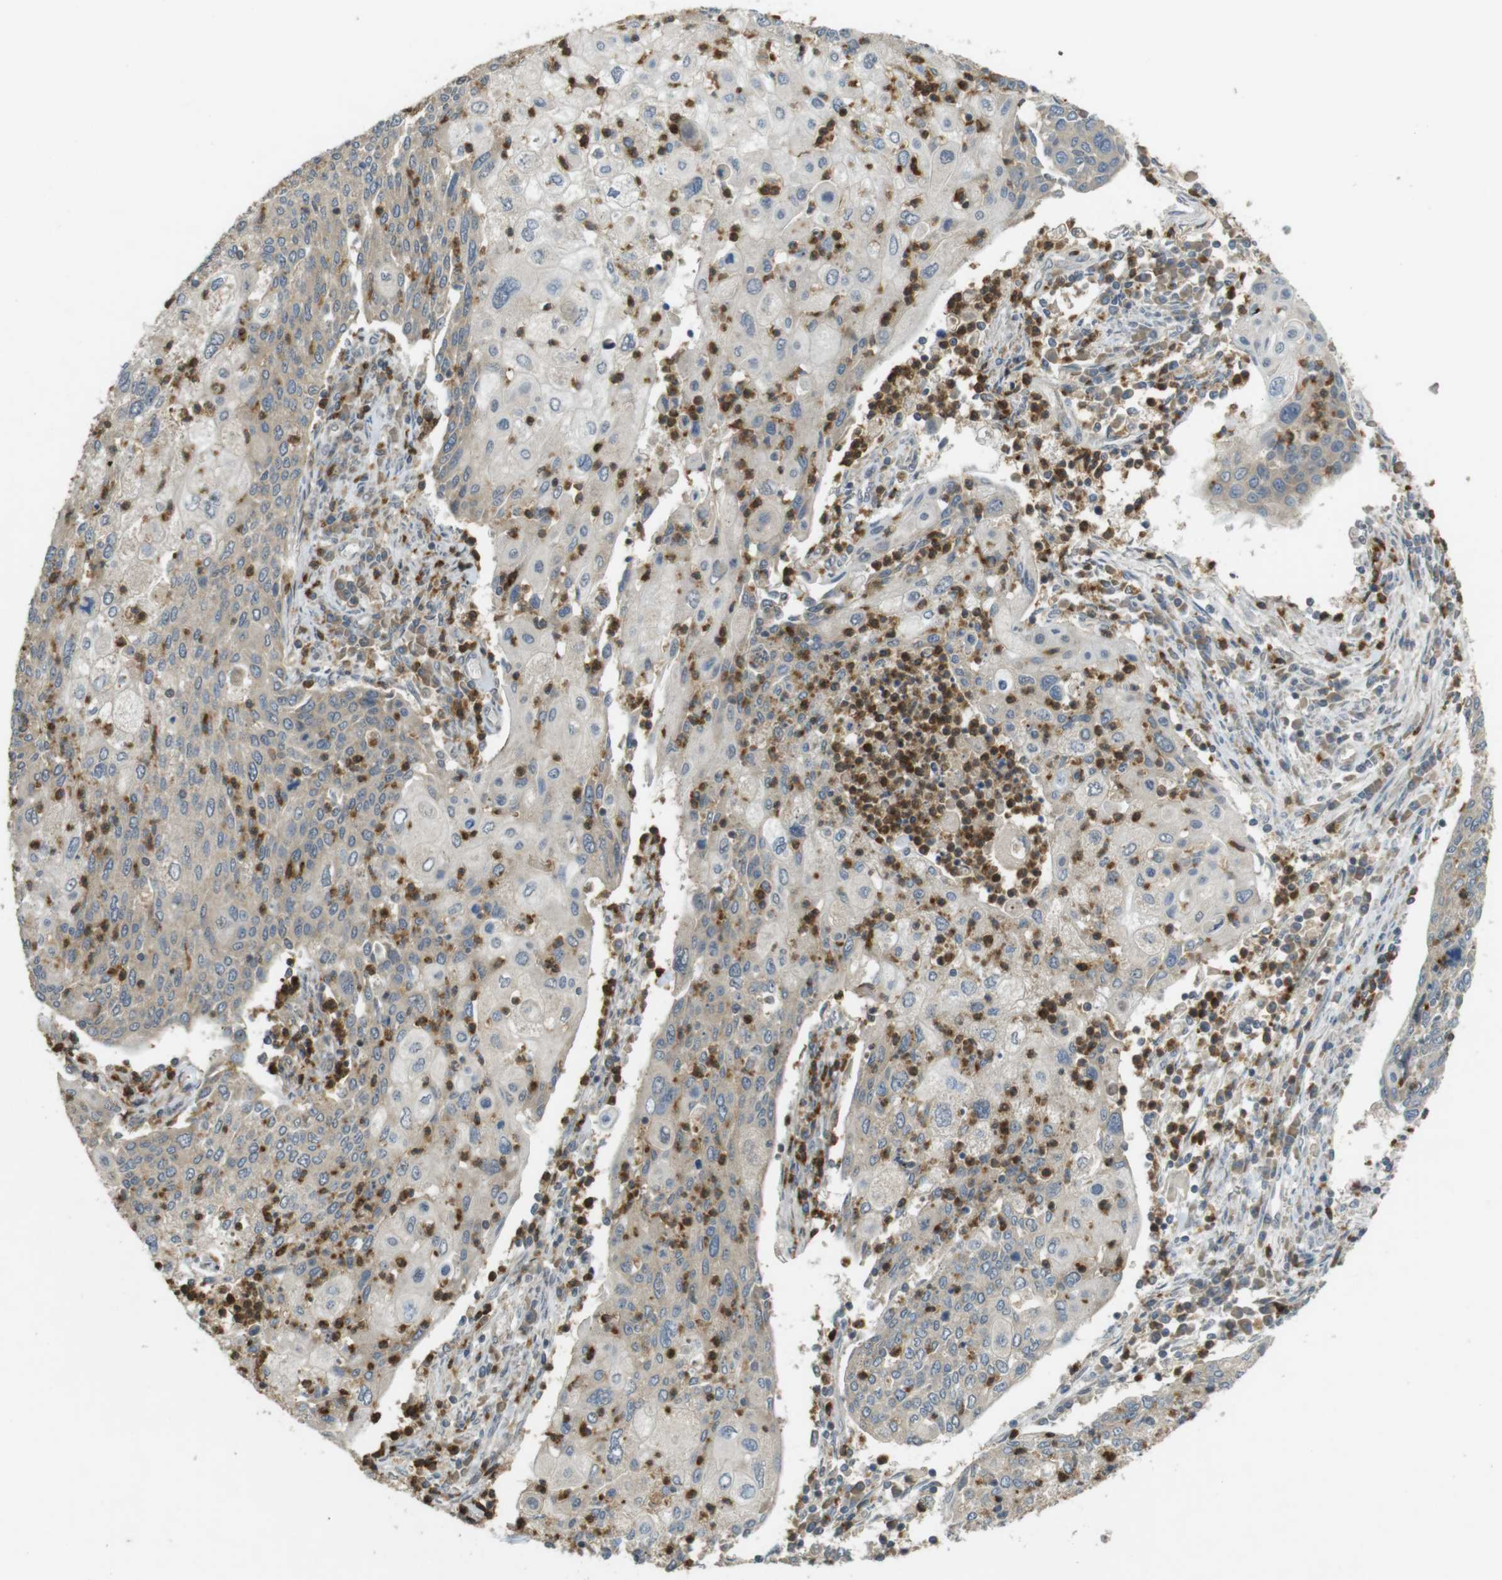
{"staining": {"intensity": "weak", "quantity": "25%-75%", "location": "cytoplasmic/membranous"}, "tissue": "cervical cancer", "cell_type": "Tumor cells", "image_type": "cancer", "snomed": [{"axis": "morphology", "description": "Squamous cell carcinoma, NOS"}, {"axis": "topography", "description": "Cervix"}], "caption": "Immunohistochemistry micrograph of neoplastic tissue: human cervical cancer (squamous cell carcinoma) stained using immunohistochemistry (IHC) shows low levels of weak protein expression localized specifically in the cytoplasmic/membranous of tumor cells, appearing as a cytoplasmic/membranous brown color.", "gene": "TMX3", "patient": {"sex": "female", "age": 40}}